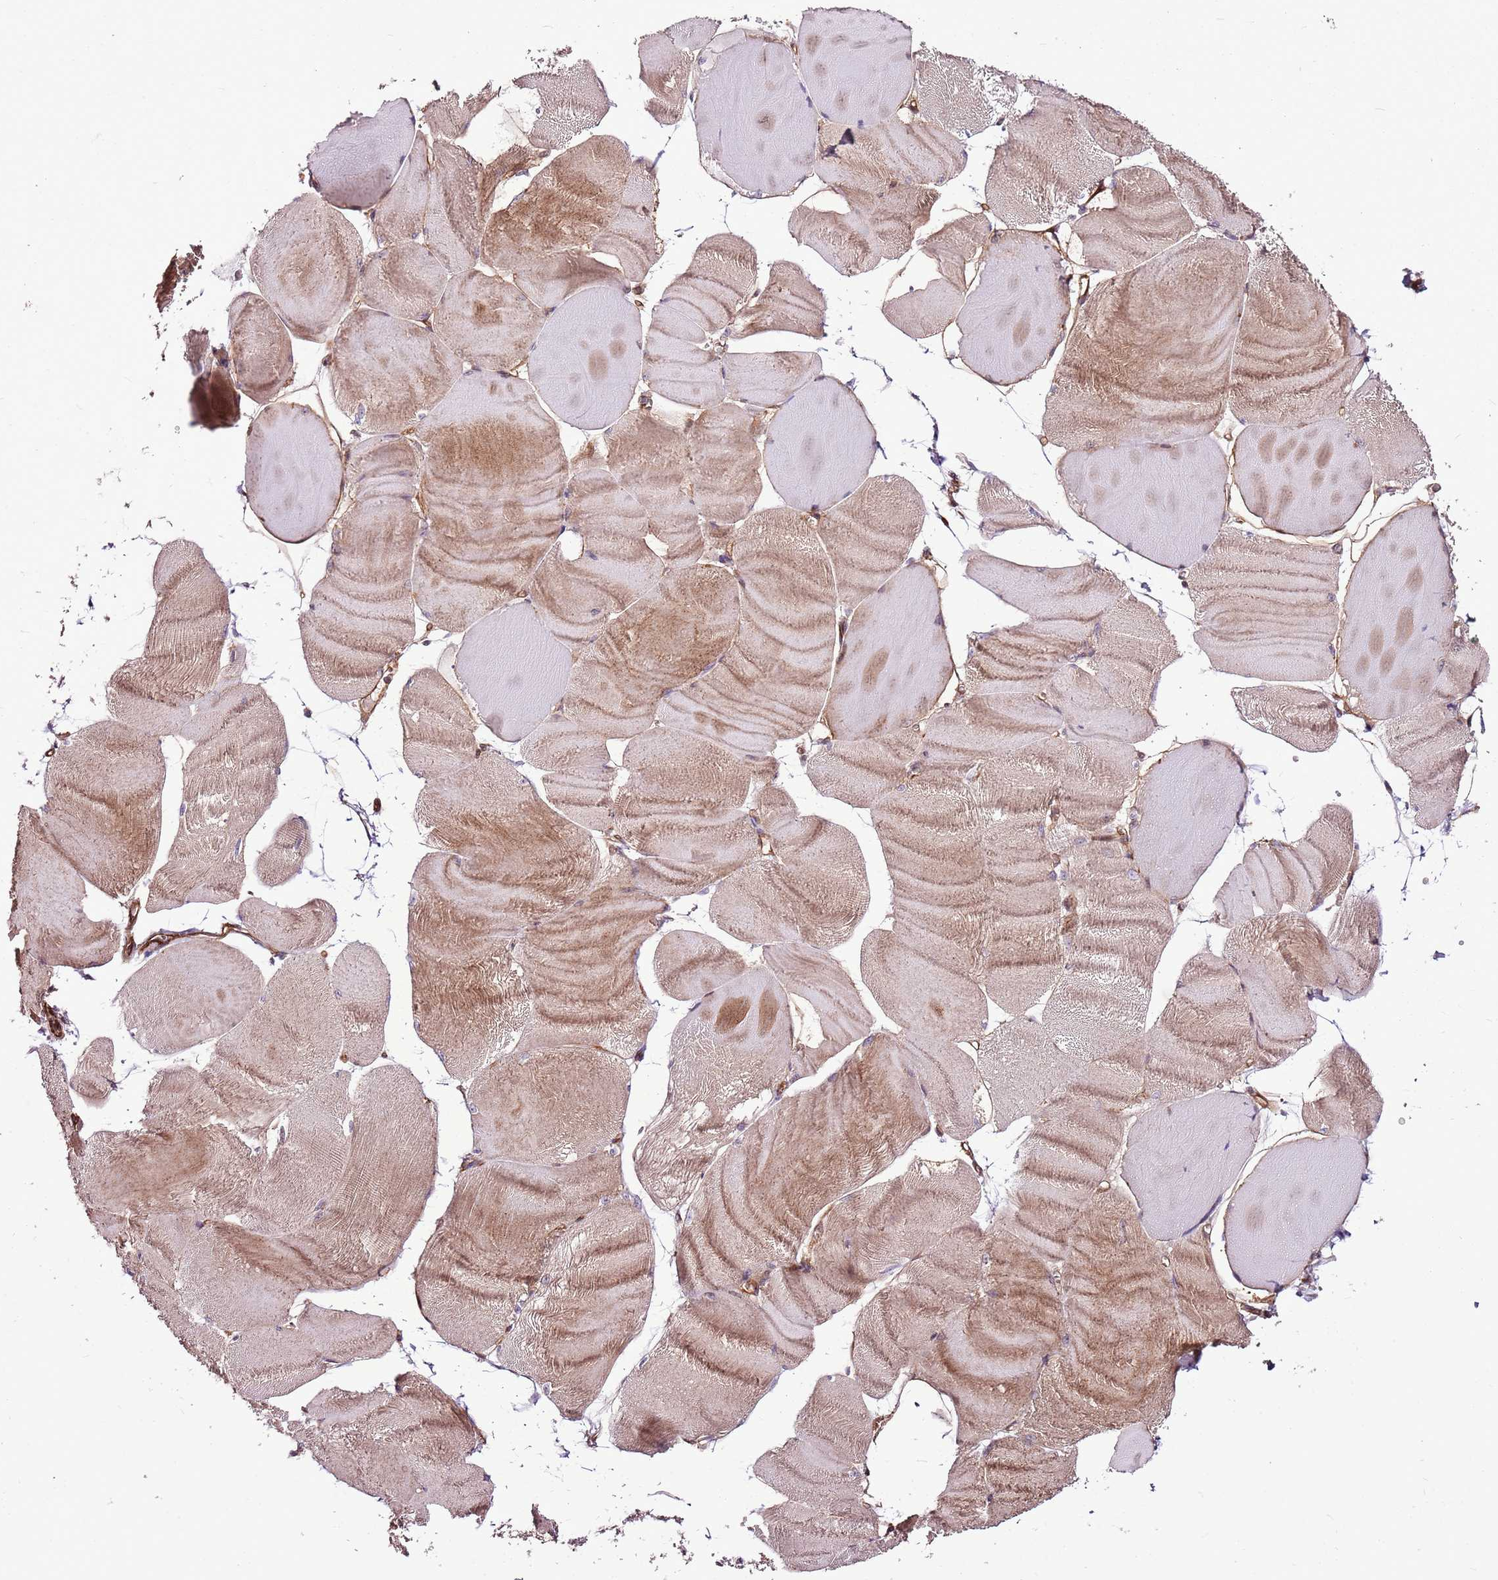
{"staining": {"intensity": "moderate", "quantity": "25%-75%", "location": "cytoplasmic/membranous"}, "tissue": "skeletal muscle", "cell_type": "Myocytes", "image_type": "normal", "snomed": [{"axis": "morphology", "description": "Normal tissue, NOS"}, {"axis": "morphology", "description": "Basal cell carcinoma"}, {"axis": "topography", "description": "Skeletal muscle"}], "caption": "Immunohistochemistry of benign human skeletal muscle exhibits medium levels of moderate cytoplasmic/membranous staining in about 25%-75% of myocytes.", "gene": "ZNF827", "patient": {"sex": "female", "age": 64}}